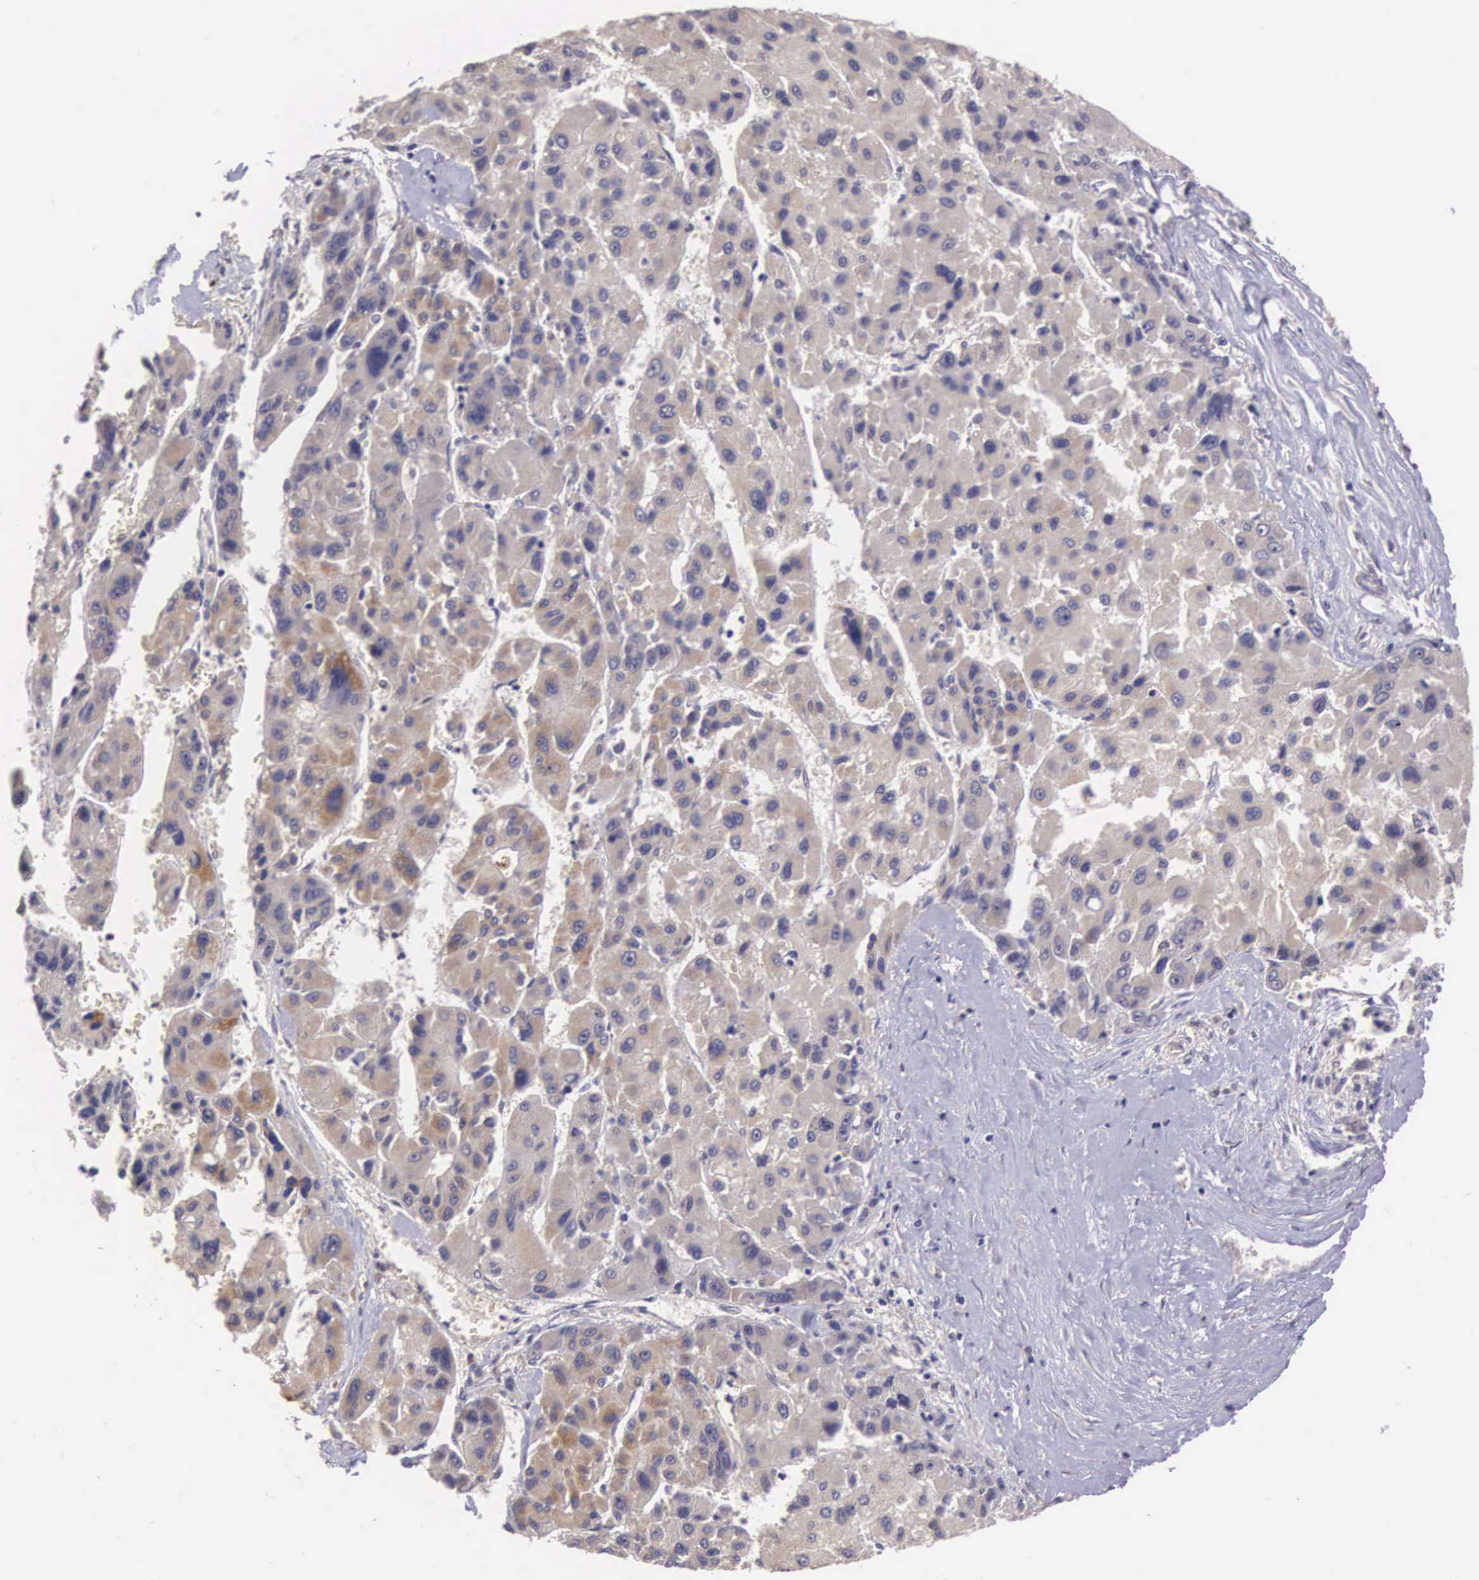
{"staining": {"intensity": "moderate", "quantity": "25%-75%", "location": "cytoplasmic/membranous"}, "tissue": "liver cancer", "cell_type": "Tumor cells", "image_type": "cancer", "snomed": [{"axis": "morphology", "description": "Carcinoma, Hepatocellular, NOS"}, {"axis": "topography", "description": "Liver"}], "caption": "Immunohistochemical staining of liver hepatocellular carcinoma demonstrates medium levels of moderate cytoplasmic/membranous protein staining in about 25%-75% of tumor cells.", "gene": "CDC45", "patient": {"sex": "male", "age": 64}}